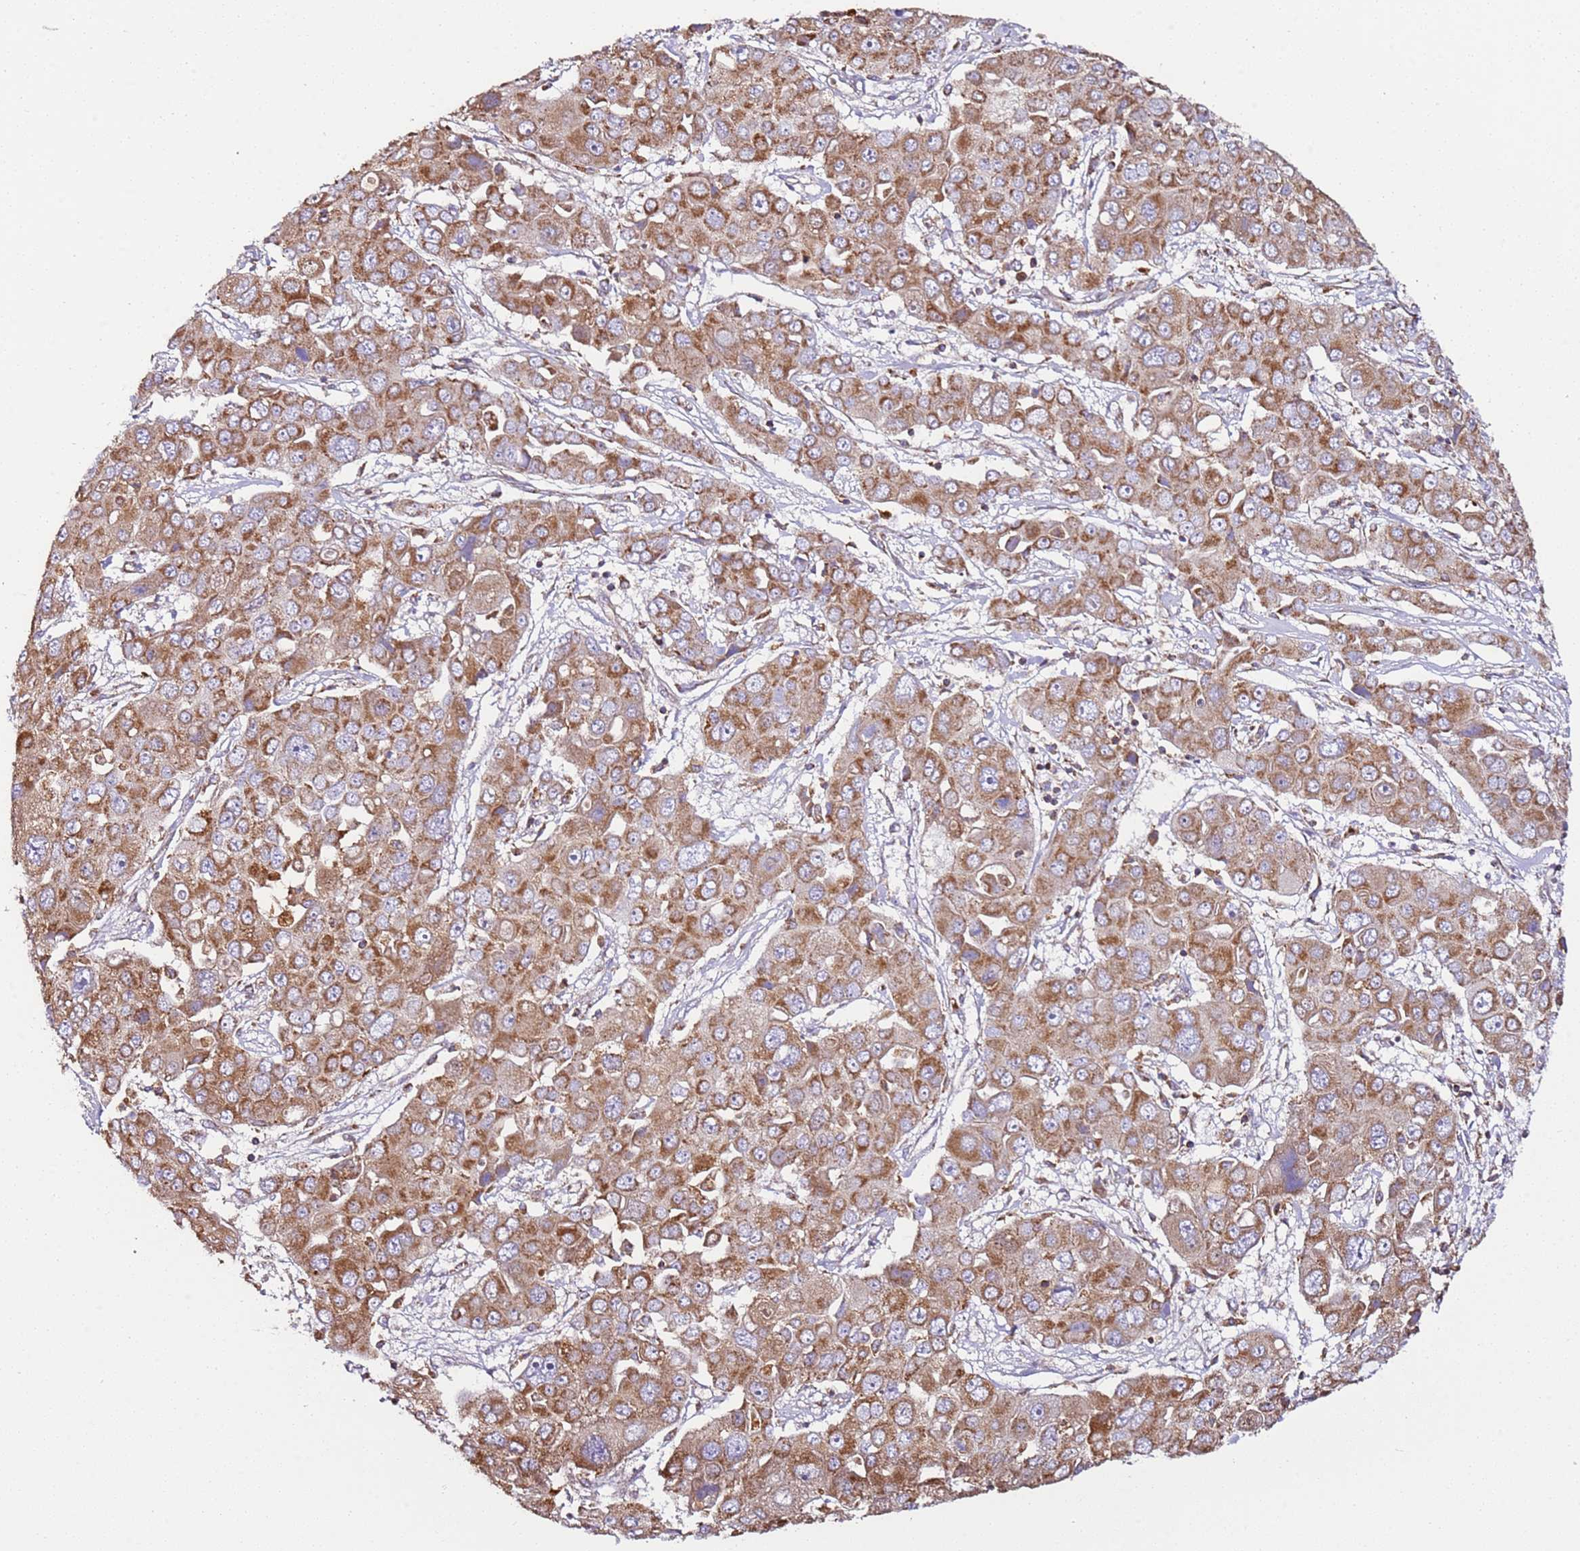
{"staining": {"intensity": "moderate", "quantity": ">75%", "location": "cytoplasmic/membranous"}, "tissue": "liver cancer", "cell_type": "Tumor cells", "image_type": "cancer", "snomed": [{"axis": "morphology", "description": "Cholangiocarcinoma"}, {"axis": "topography", "description": "Liver"}], "caption": "An IHC histopathology image of neoplastic tissue is shown. Protein staining in brown shows moderate cytoplasmic/membranous positivity in liver cancer within tumor cells. (DAB IHC with brightfield microscopy, high magnification).", "gene": "RMND5A", "patient": {"sex": "male", "age": 67}}